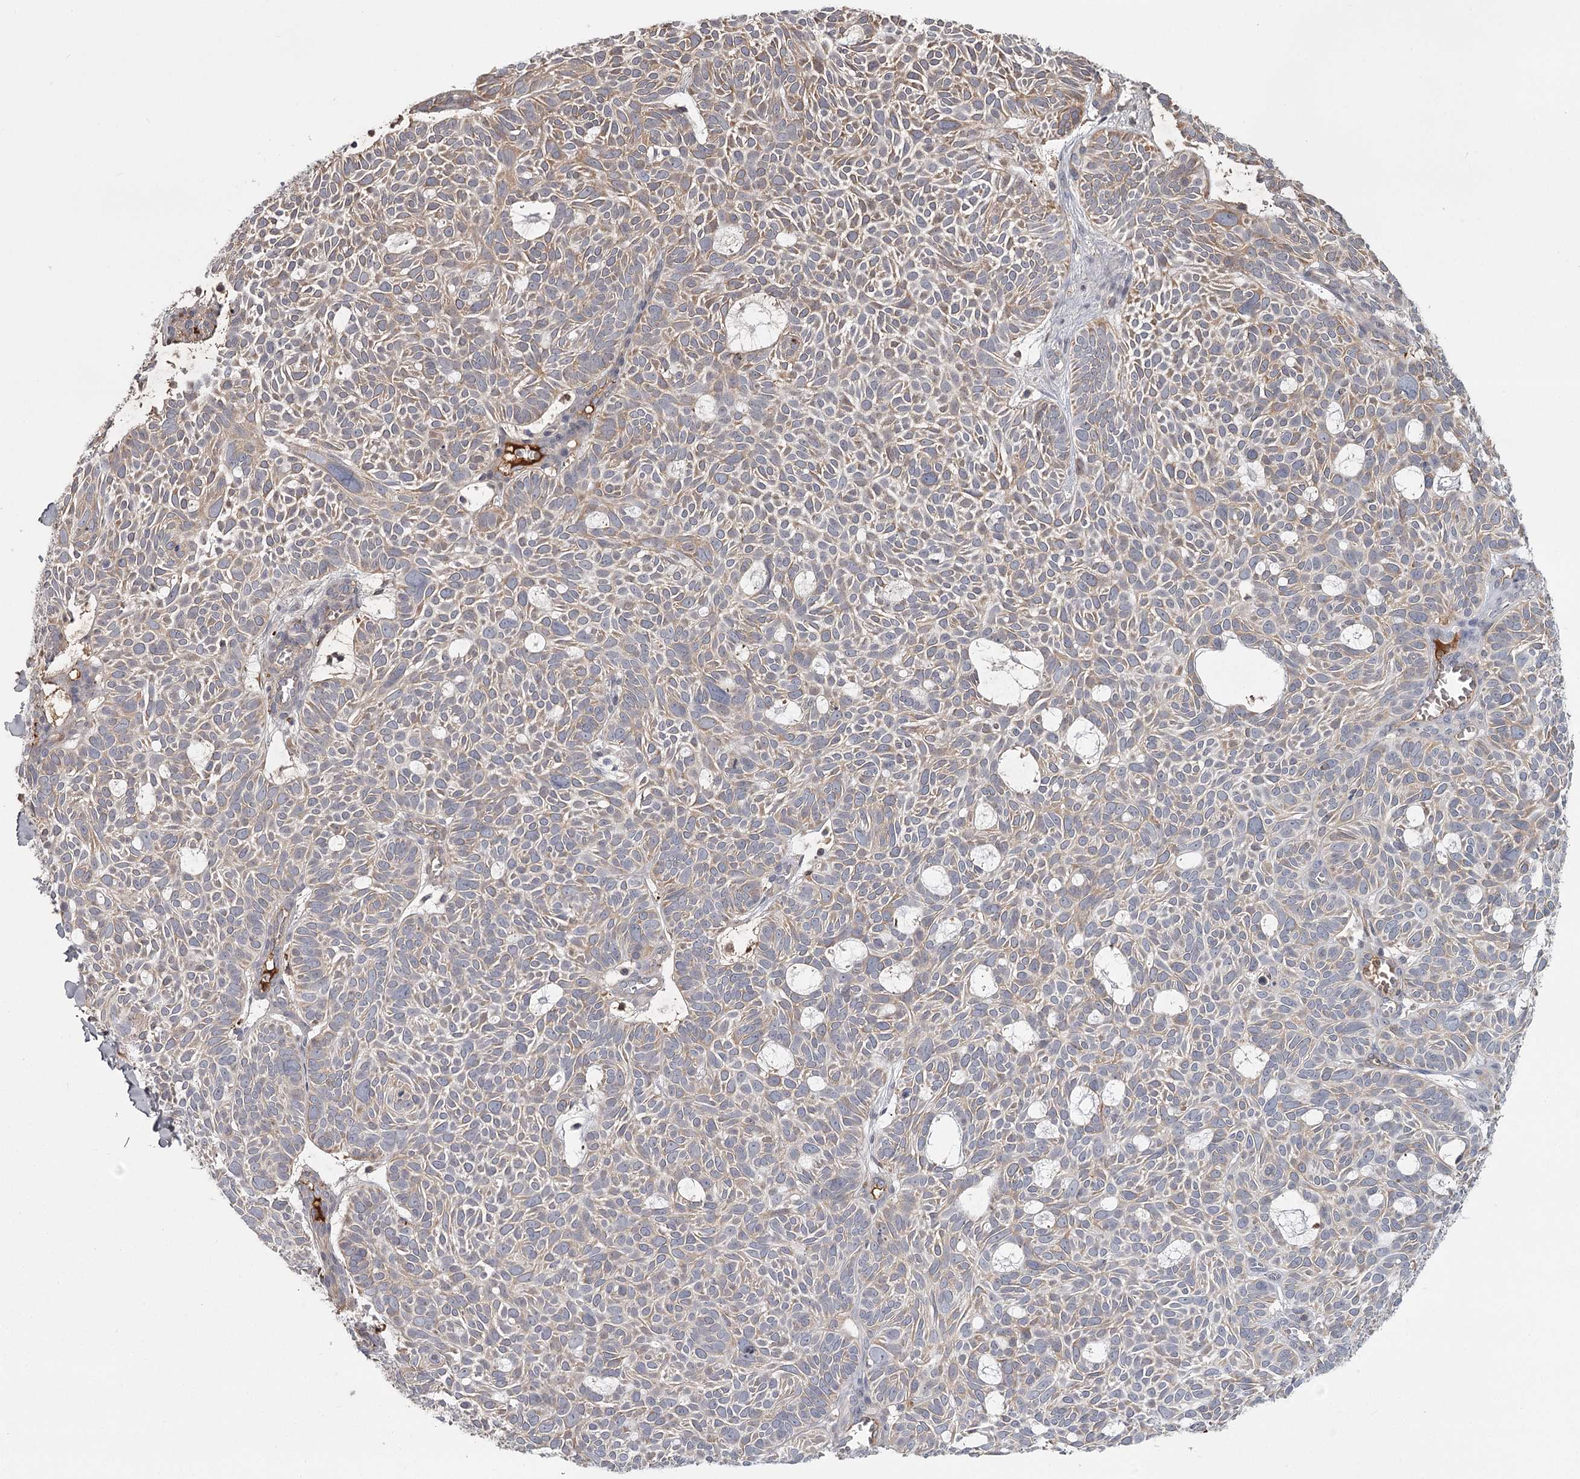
{"staining": {"intensity": "weak", "quantity": "25%-75%", "location": "cytoplasmic/membranous"}, "tissue": "skin cancer", "cell_type": "Tumor cells", "image_type": "cancer", "snomed": [{"axis": "morphology", "description": "Basal cell carcinoma"}, {"axis": "topography", "description": "Skin"}], "caption": "DAB (3,3'-diaminobenzidine) immunohistochemical staining of skin basal cell carcinoma demonstrates weak cytoplasmic/membranous protein positivity in approximately 25%-75% of tumor cells. (brown staining indicates protein expression, while blue staining denotes nuclei).", "gene": "DHRS9", "patient": {"sex": "male", "age": 69}}